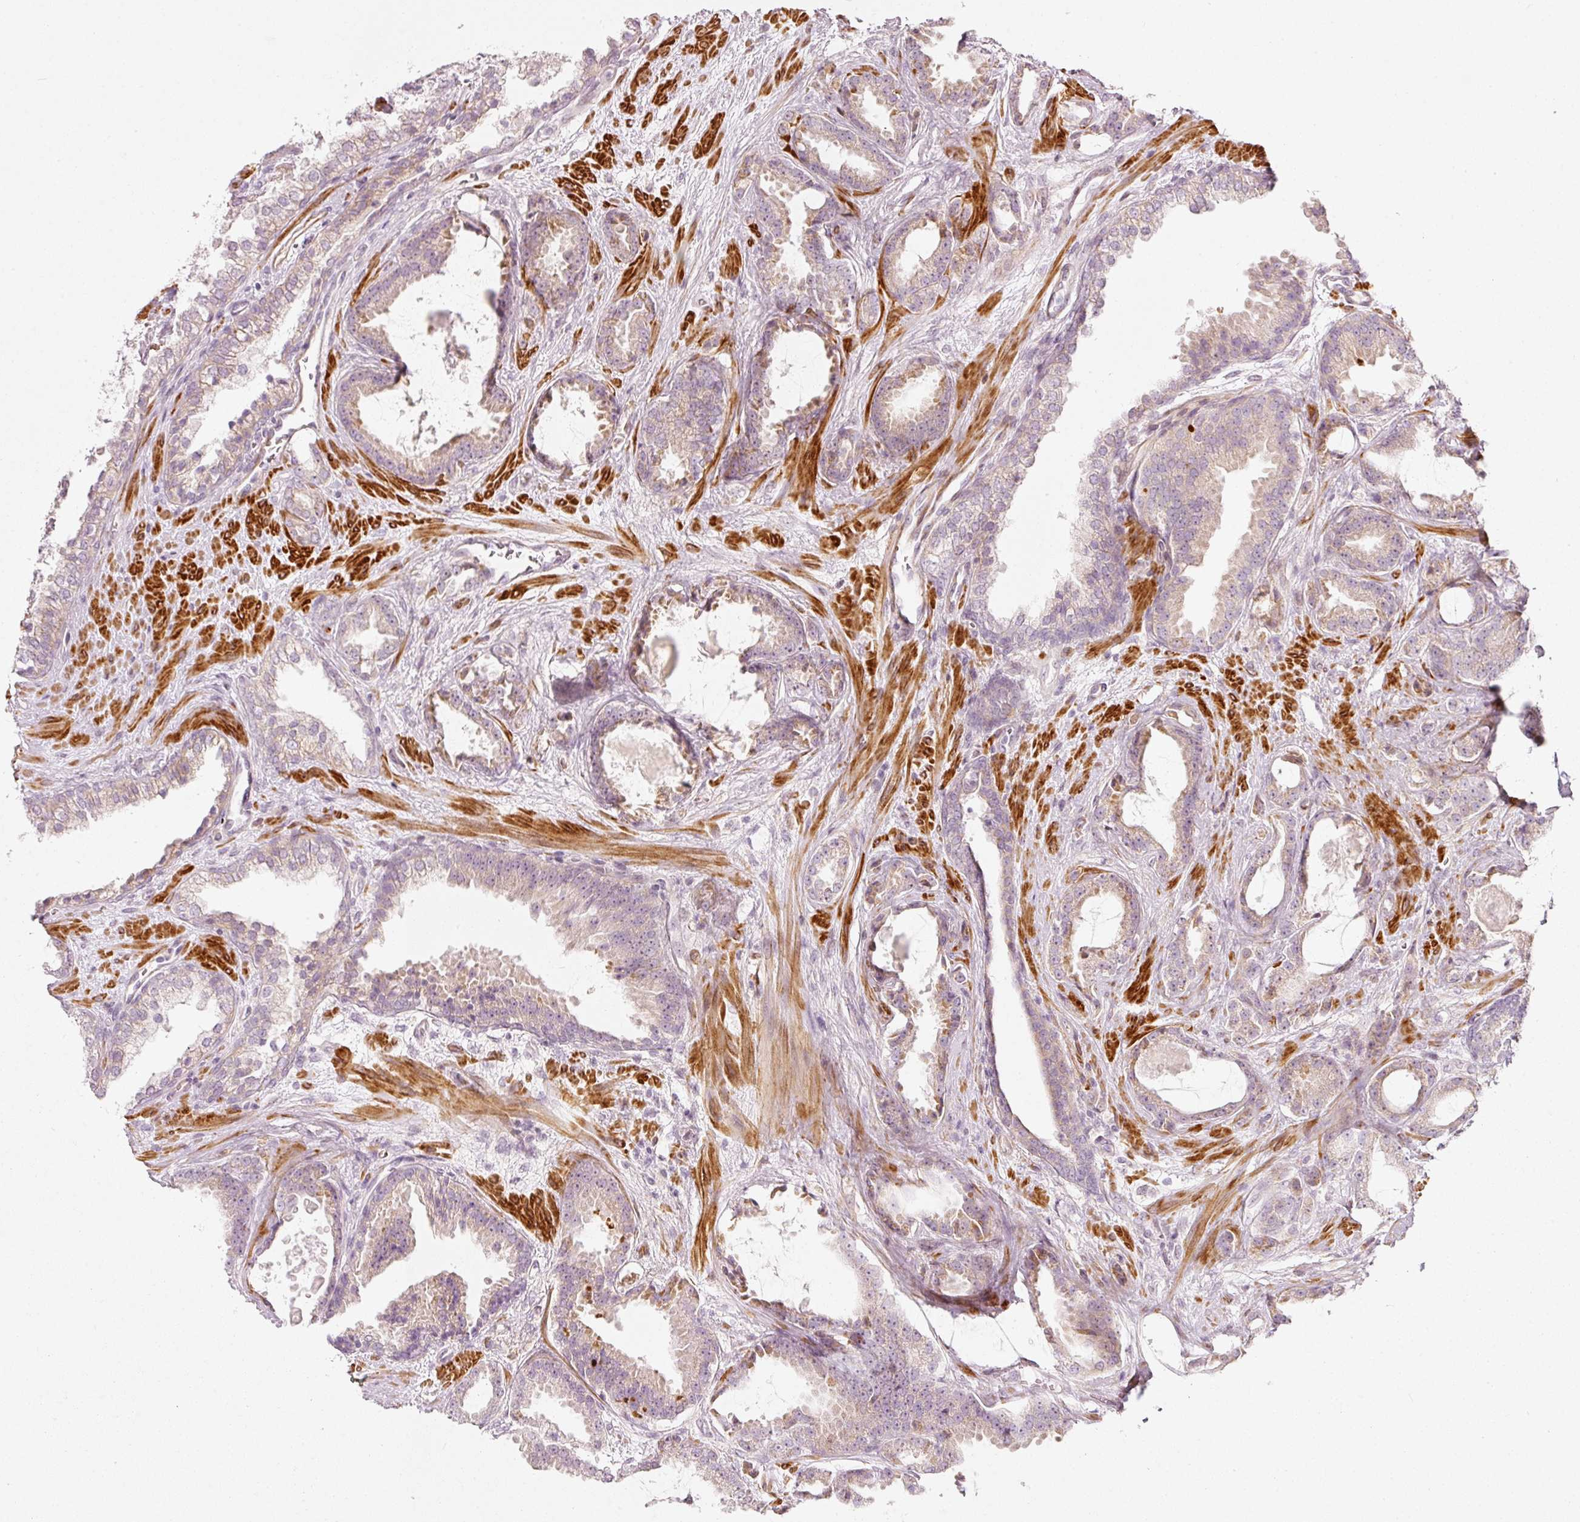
{"staining": {"intensity": "weak", "quantity": "<25%", "location": "cytoplasmic/membranous"}, "tissue": "prostate cancer", "cell_type": "Tumor cells", "image_type": "cancer", "snomed": [{"axis": "morphology", "description": "Adenocarcinoma, Low grade"}, {"axis": "topography", "description": "Prostate"}], "caption": "Adenocarcinoma (low-grade) (prostate) was stained to show a protein in brown. There is no significant positivity in tumor cells. (DAB (3,3'-diaminobenzidine) immunohistochemistry (IHC) with hematoxylin counter stain).", "gene": "KCNQ1", "patient": {"sex": "male", "age": 62}}